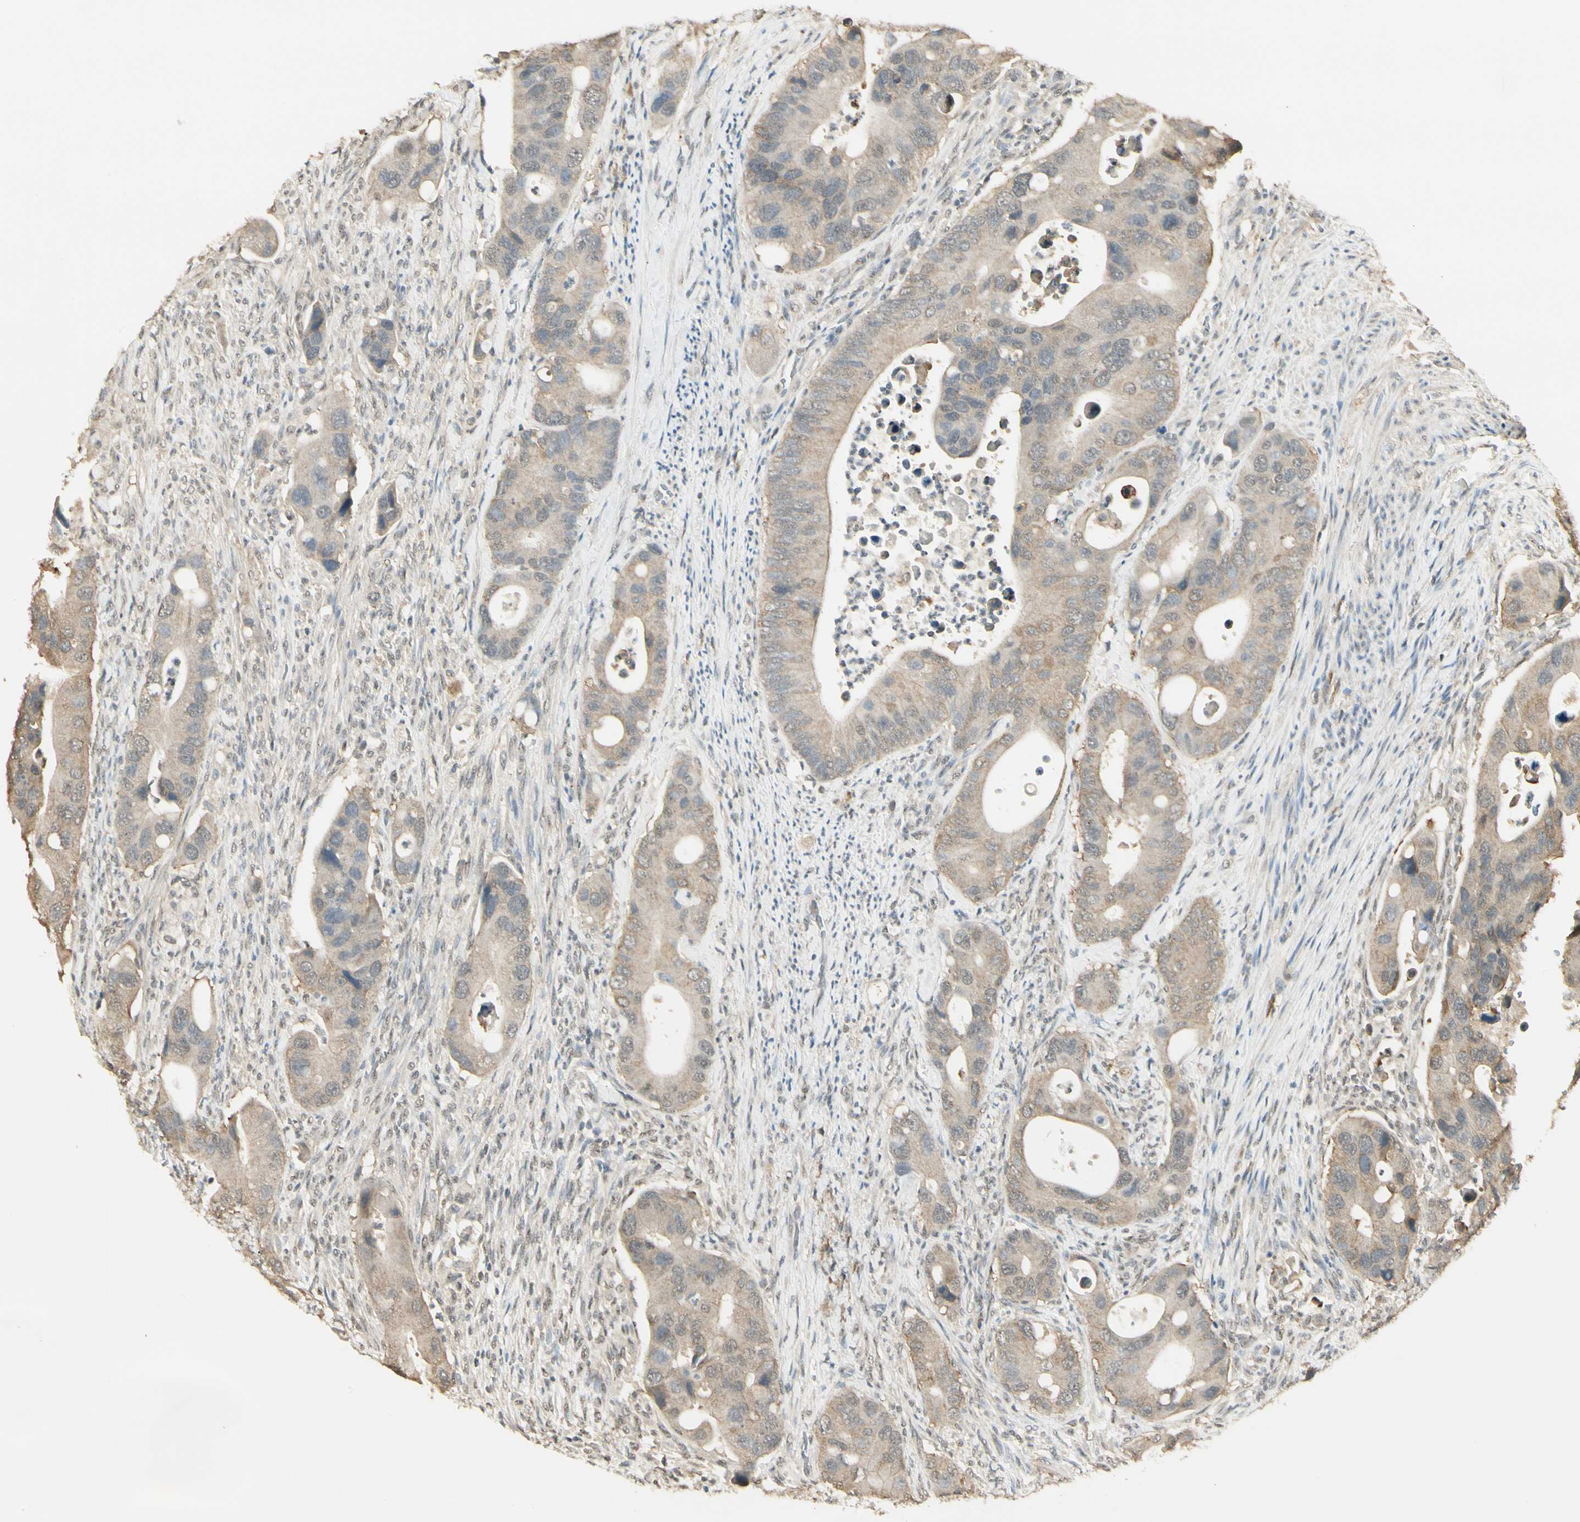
{"staining": {"intensity": "weak", "quantity": ">75%", "location": "cytoplasmic/membranous"}, "tissue": "colorectal cancer", "cell_type": "Tumor cells", "image_type": "cancer", "snomed": [{"axis": "morphology", "description": "Adenocarcinoma, NOS"}, {"axis": "topography", "description": "Rectum"}], "caption": "The photomicrograph demonstrates a brown stain indicating the presence of a protein in the cytoplasmic/membranous of tumor cells in colorectal cancer (adenocarcinoma).", "gene": "SGCA", "patient": {"sex": "female", "age": 57}}